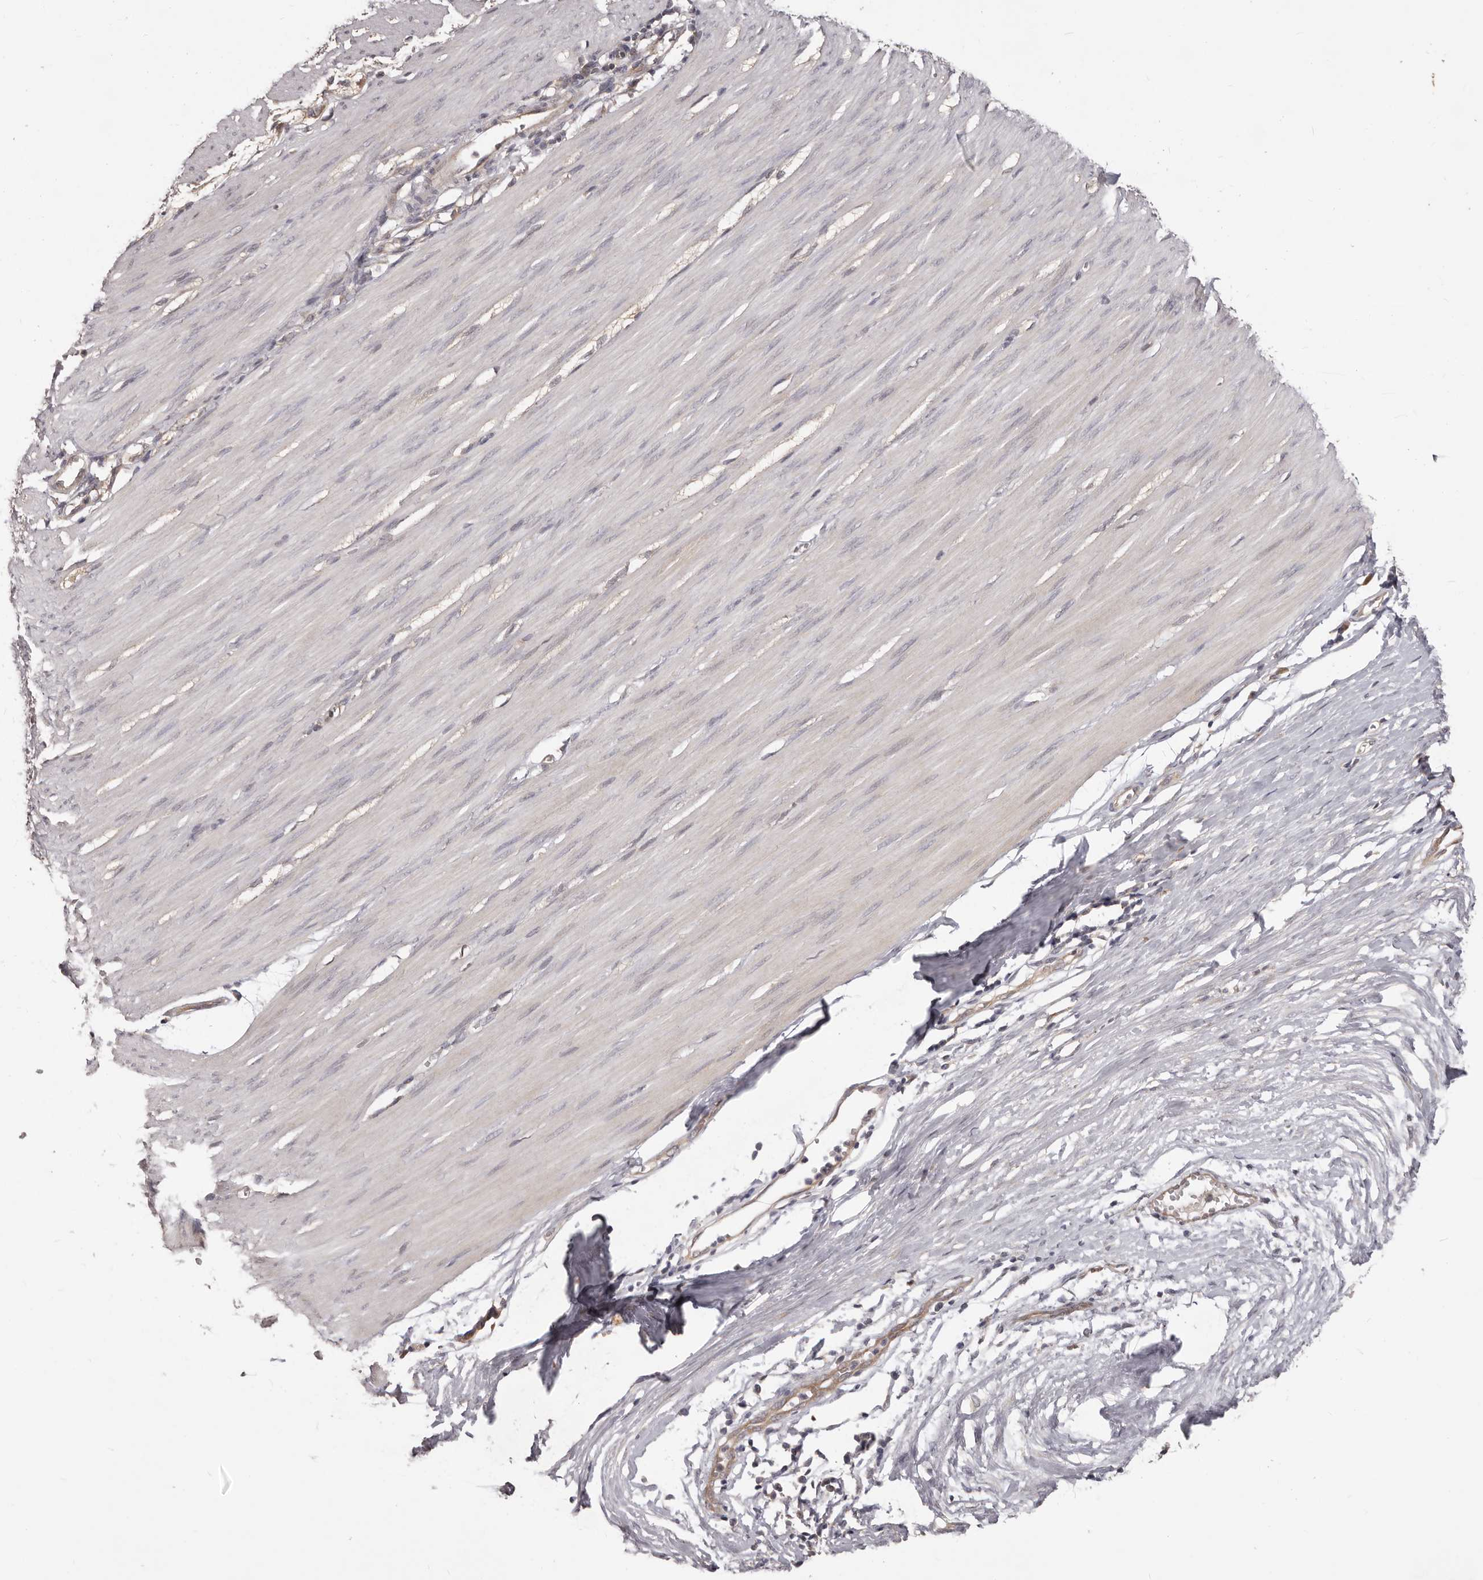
{"staining": {"intensity": "negative", "quantity": "none", "location": "none"}, "tissue": "smooth muscle", "cell_type": "Smooth muscle cells", "image_type": "normal", "snomed": [{"axis": "morphology", "description": "Normal tissue, NOS"}, {"axis": "morphology", "description": "Adenocarcinoma, NOS"}, {"axis": "topography", "description": "Colon"}, {"axis": "topography", "description": "Peripheral nerve tissue"}], "caption": "High power microscopy micrograph of an IHC micrograph of unremarkable smooth muscle, revealing no significant expression in smooth muscle cells. (Stains: DAB immunohistochemistry (IHC) with hematoxylin counter stain, Microscopy: brightfield microscopy at high magnification).", "gene": "MTO1", "patient": {"sex": "male", "age": 14}}